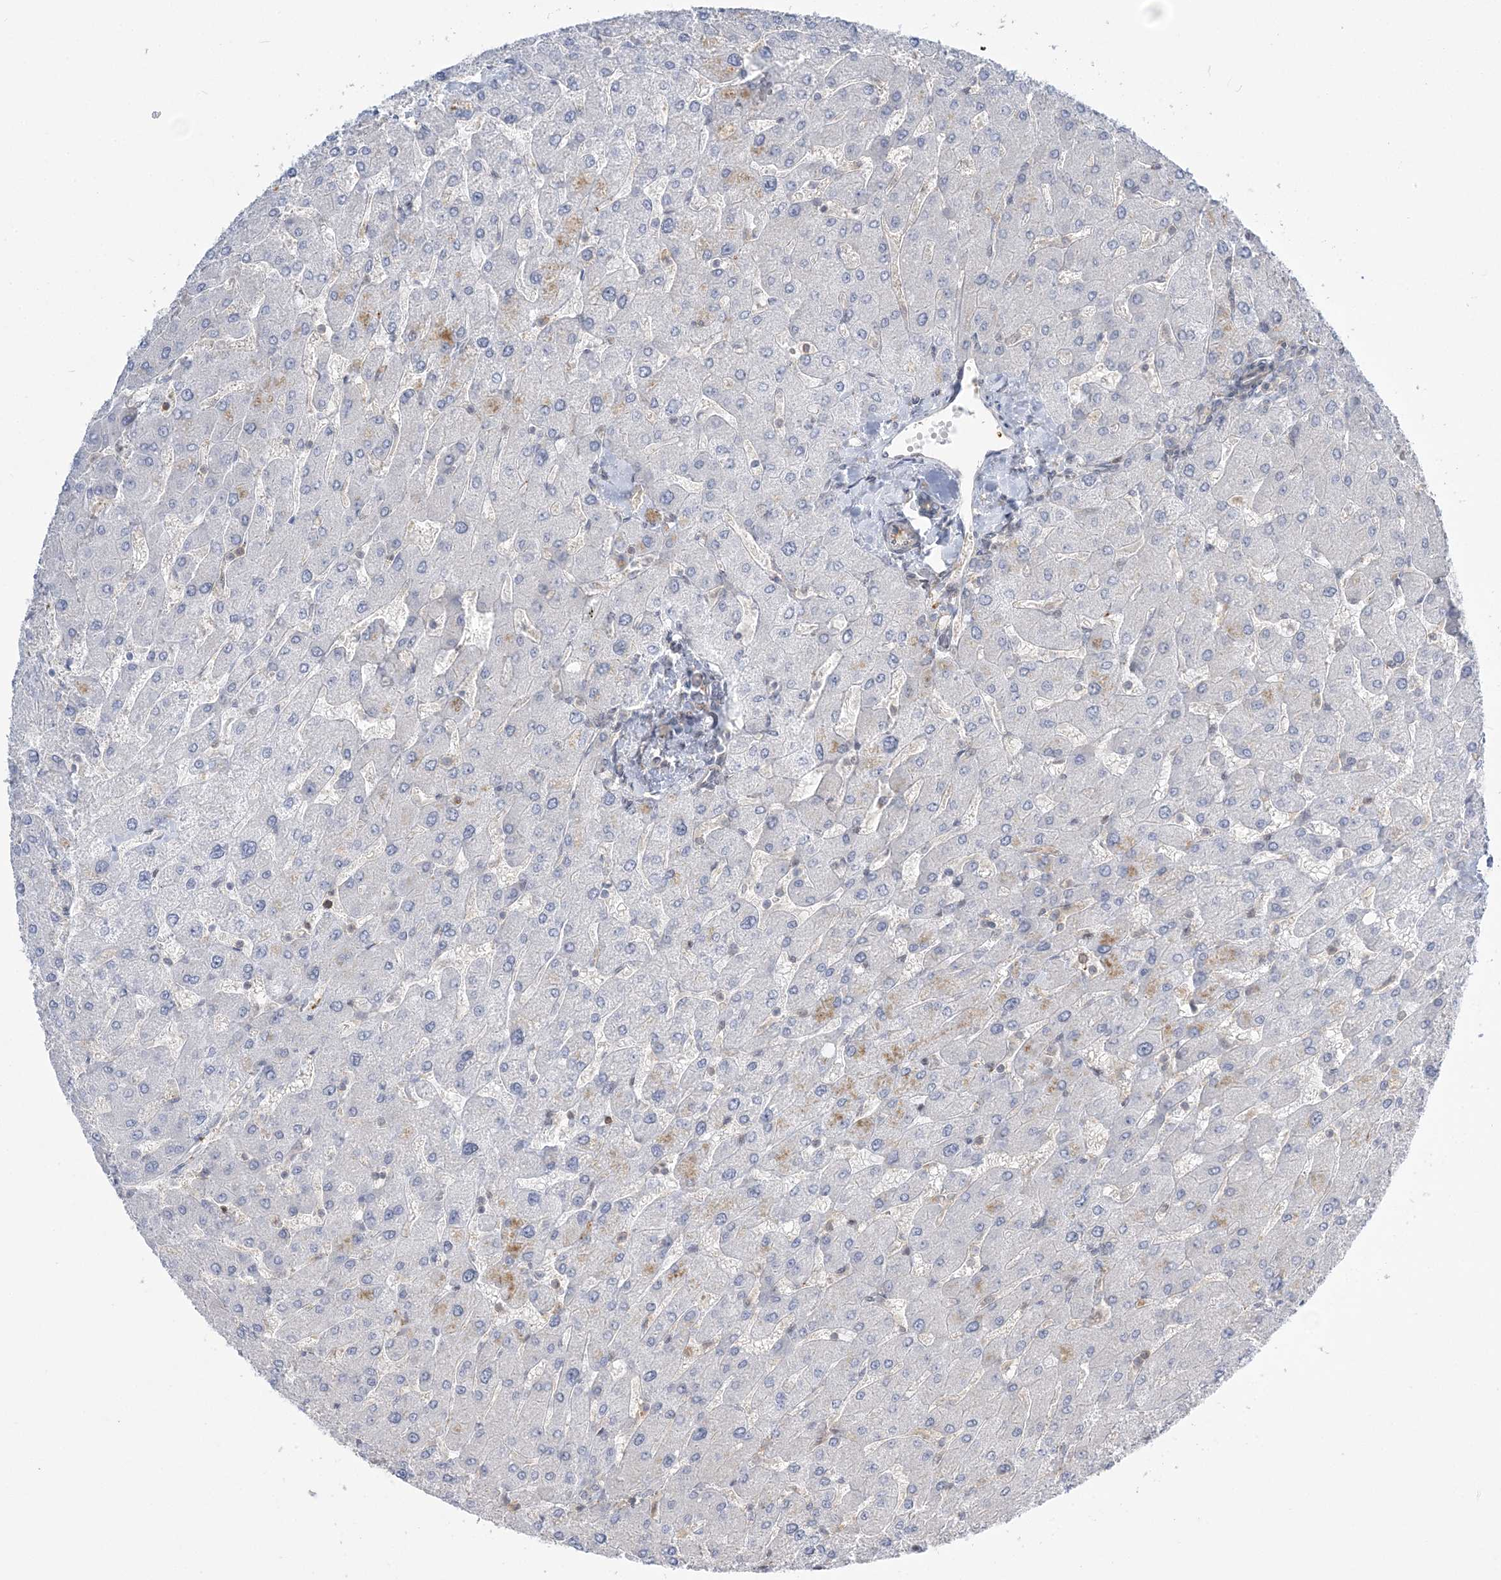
{"staining": {"intensity": "negative", "quantity": "none", "location": "none"}, "tissue": "liver", "cell_type": "Cholangiocytes", "image_type": "normal", "snomed": [{"axis": "morphology", "description": "Normal tissue, NOS"}, {"axis": "topography", "description": "Liver"}], "caption": "This is a micrograph of immunohistochemistry (IHC) staining of normal liver, which shows no positivity in cholangiocytes. (Immunohistochemistry, brightfield microscopy, high magnification).", "gene": "THADA", "patient": {"sex": "male", "age": 55}}